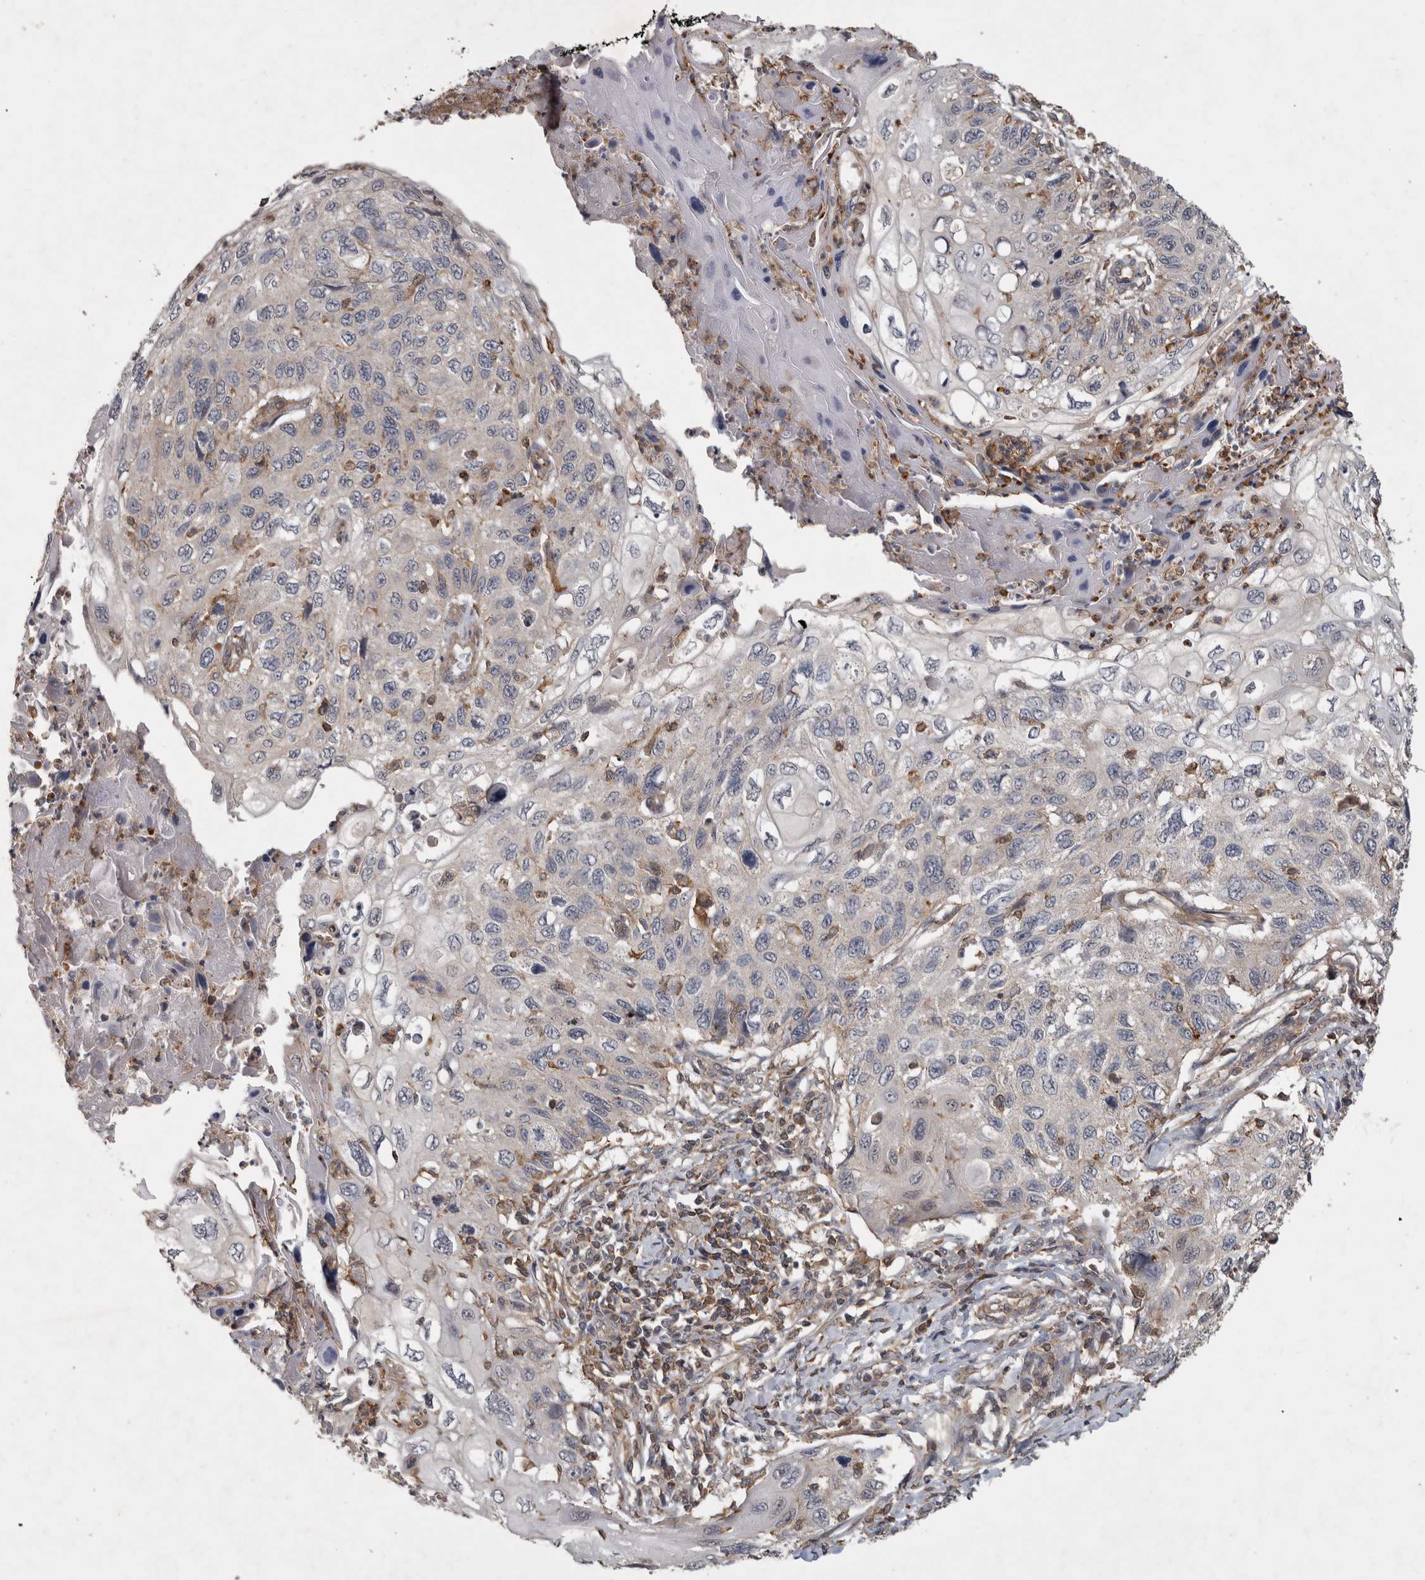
{"staining": {"intensity": "weak", "quantity": "<25%", "location": "cytoplasmic/membranous"}, "tissue": "cervical cancer", "cell_type": "Tumor cells", "image_type": "cancer", "snomed": [{"axis": "morphology", "description": "Squamous cell carcinoma, NOS"}, {"axis": "topography", "description": "Cervix"}], "caption": "Cervical squamous cell carcinoma stained for a protein using immunohistochemistry displays no staining tumor cells.", "gene": "SPATA48", "patient": {"sex": "female", "age": 70}}